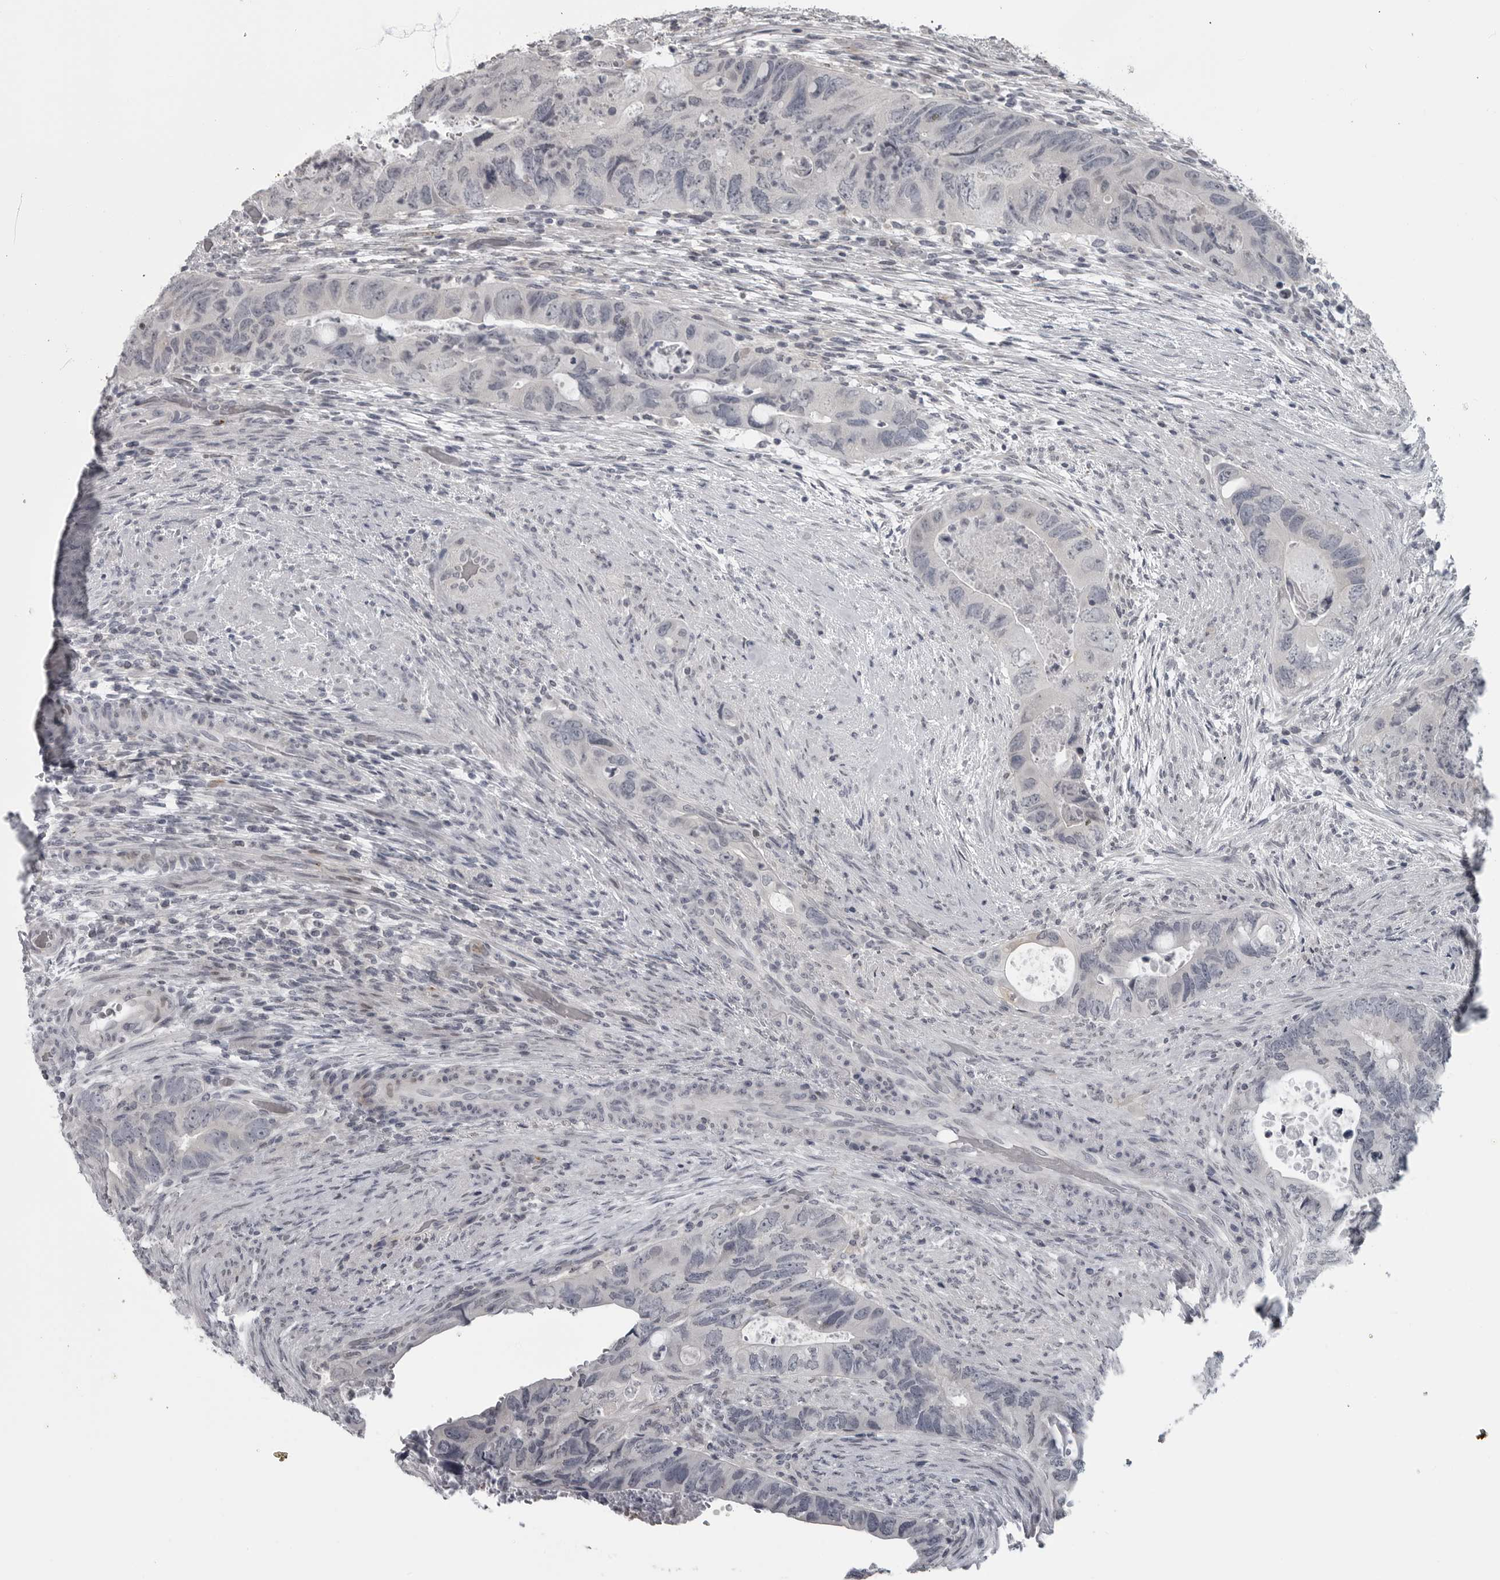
{"staining": {"intensity": "negative", "quantity": "none", "location": "none"}, "tissue": "colorectal cancer", "cell_type": "Tumor cells", "image_type": "cancer", "snomed": [{"axis": "morphology", "description": "Adenocarcinoma, NOS"}, {"axis": "topography", "description": "Rectum"}], "caption": "A micrograph of adenocarcinoma (colorectal) stained for a protein demonstrates no brown staining in tumor cells.", "gene": "LYSMD1", "patient": {"sex": "male", "age": 63}}